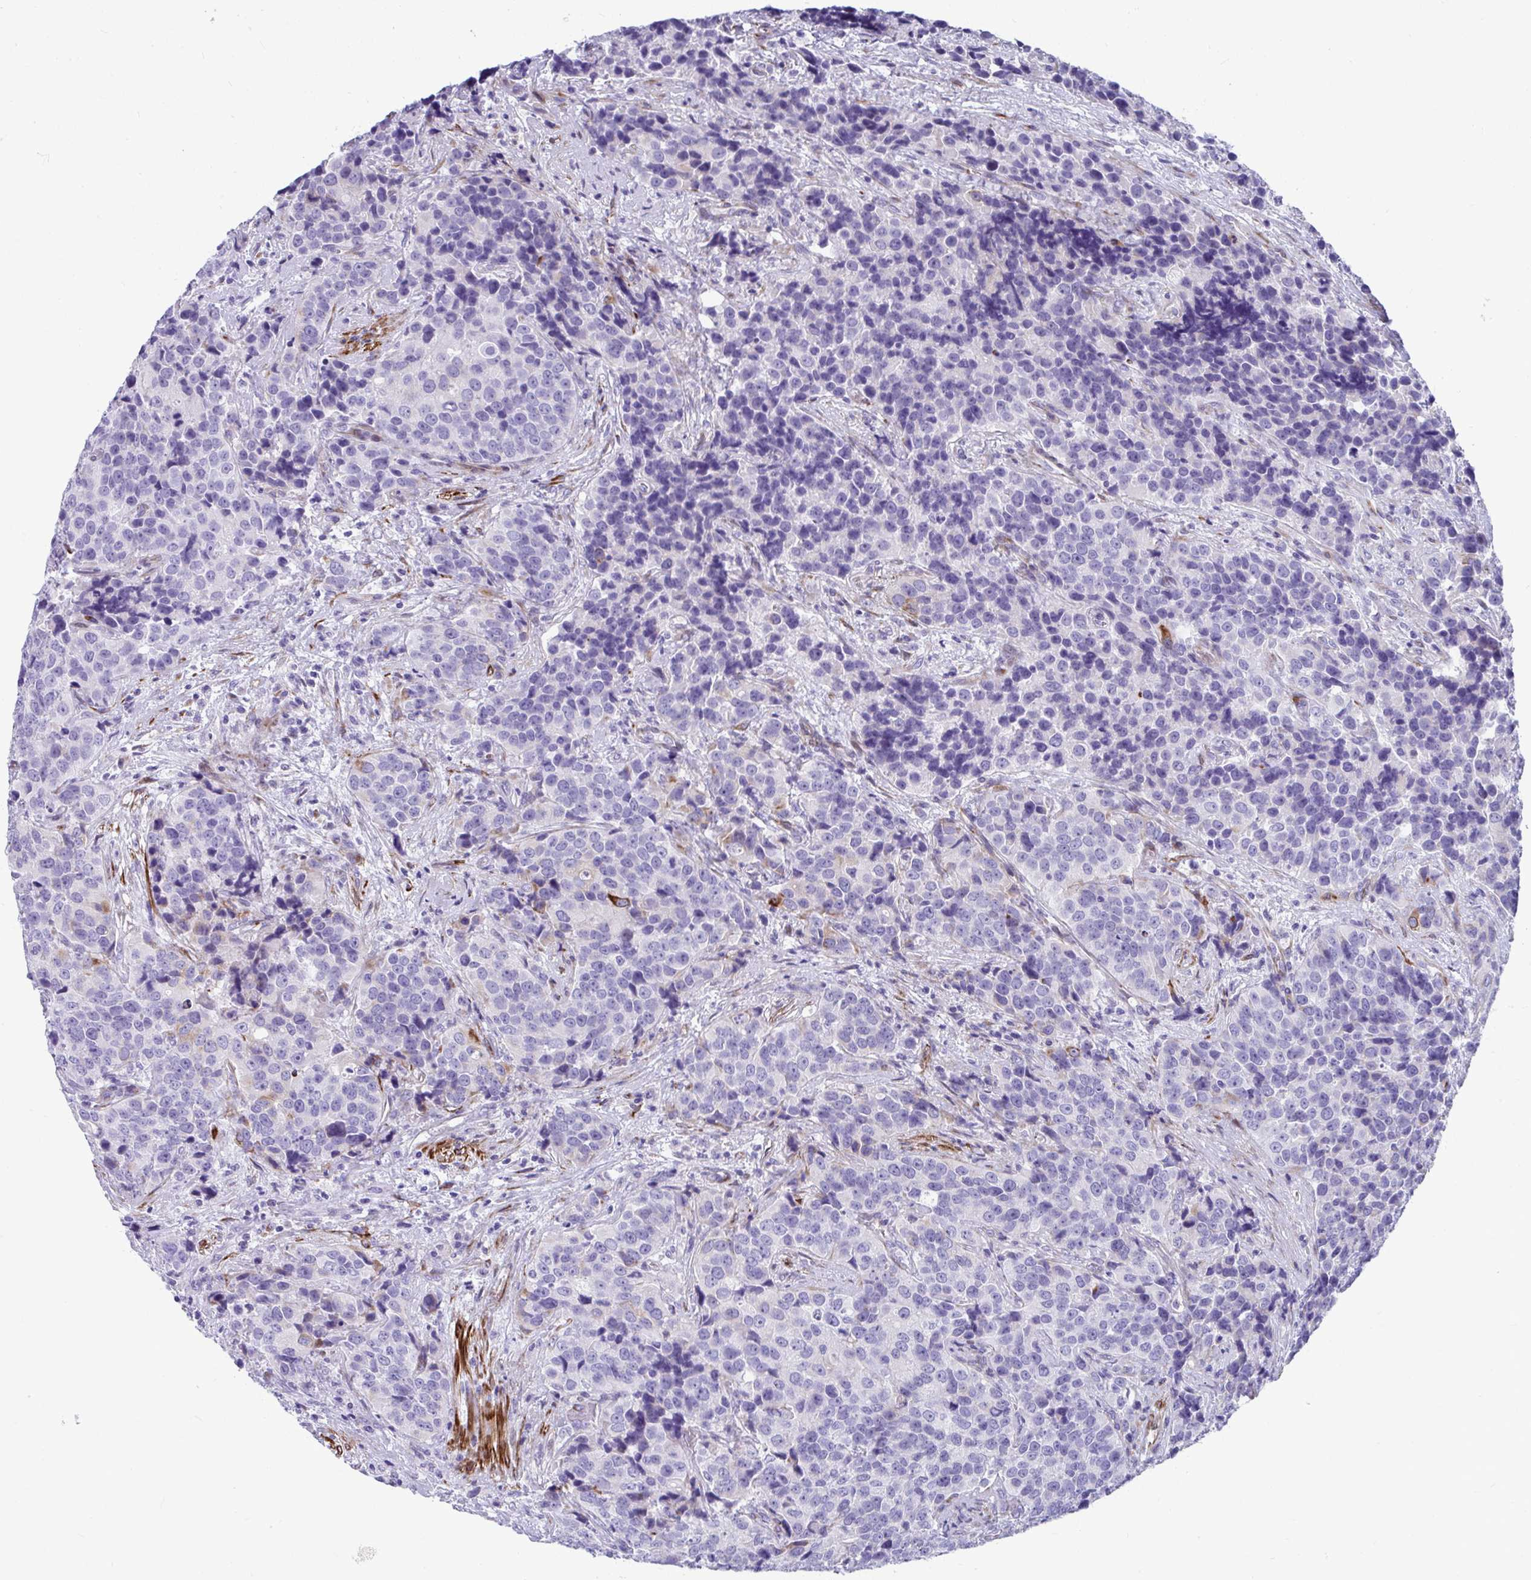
{"staining": {"intensity": "negative", "quantity": "none", "location": "none"}, "tissue": "urothelial cancer", "cell_type": "Tumor cells", "image_type": "cancer", "snomed": [{"axis": "morphology", "description": "Urothelial carcinoma, NOS"}, {"axis": "topography", "description": "Urinary bladder"}], "caption": "The photomicrograph displays no staining of tumor cells in transitional cell carcinoma.", "gene": "GRXCR2", "patient": {"sex": "male", "age": 52}}